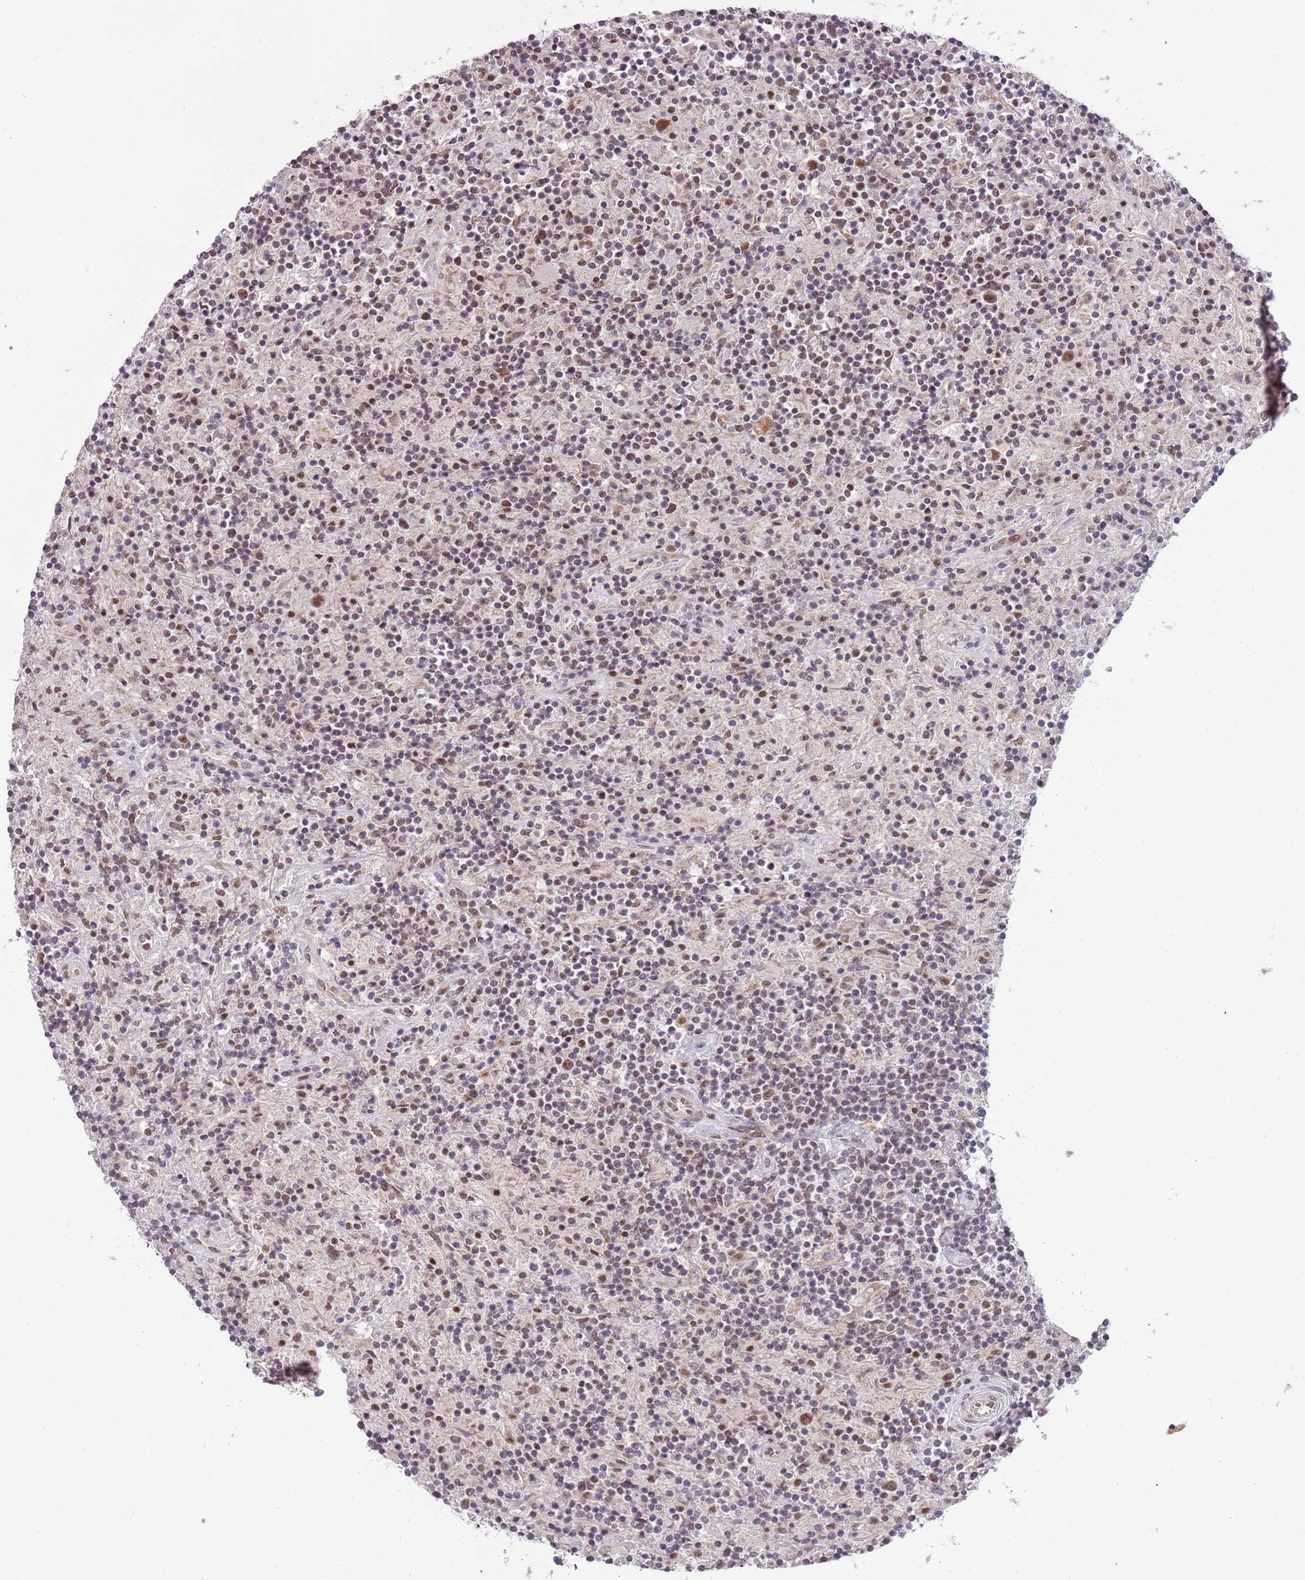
{"staining": {"intensity": "moderate", "quantity": ">75%", "location": "nuclear"}, "tissue": "lymphoma", "cell_type": "Tumor cells", "image_type": "cancer", "snomed": [{"axis": "morphology", "description": "Hodgkin's disease, NOS"}, {"axis": "topography", "description": "Lymph node"}], "caption": "Hodgkin's disease tissue reveals moderate nuclear expression in about >75% of tumor cells, visualized by immunohistochemistry.", "gene": "FAM120AOS", "patient": {"sex": "male", "age": 70}}